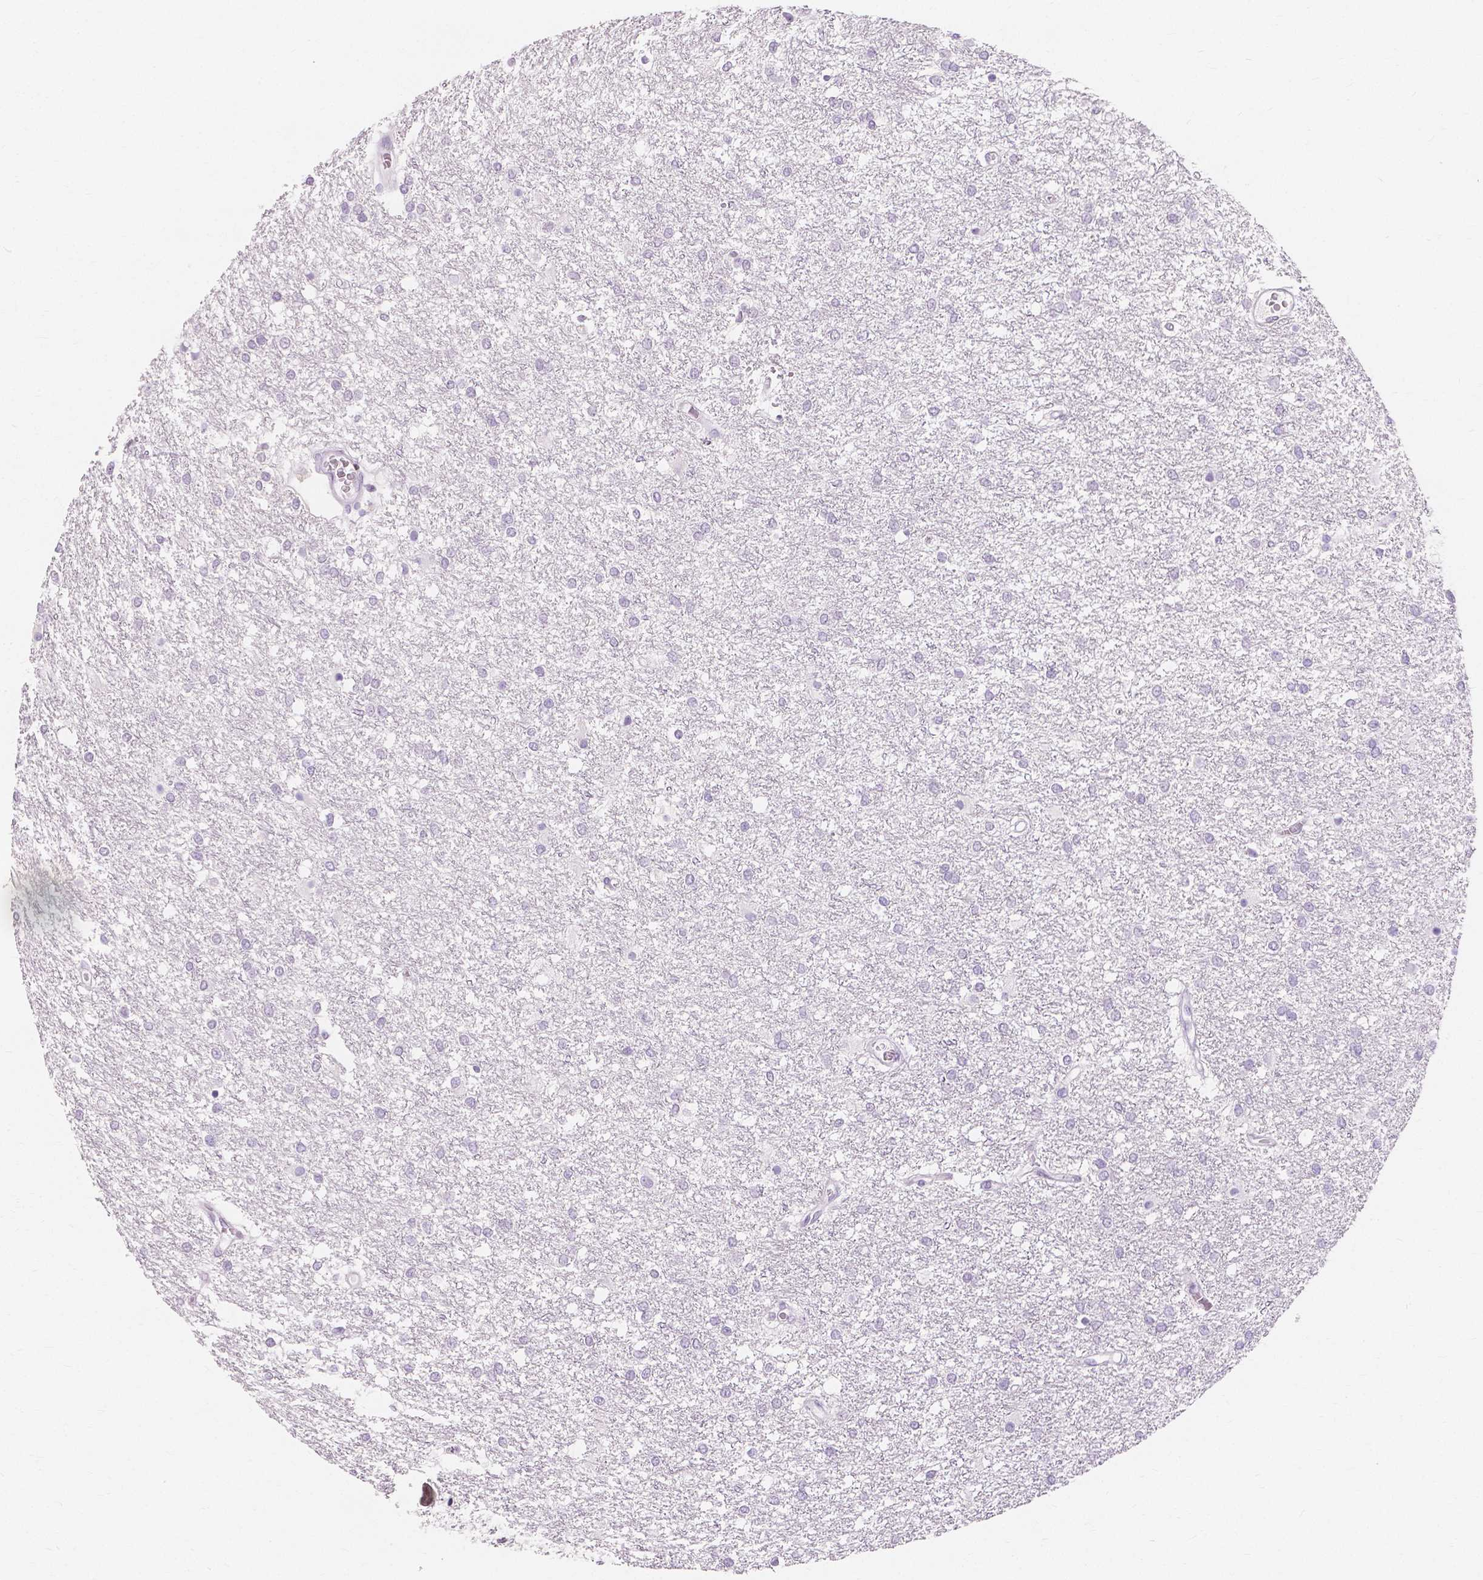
{"staining": {"intensity": "negative", "quantity": "none", "location": "none"}, "tissue": "glioma", "cell_type": "Tumor cells", "image_type": "cancer", "snomed": [{"axis": "morphology", "description": "Glioma, malignant, High grade"}, {"axis": "topography", "description": "Brain"}], "caption": "High power microscopy micrograph of an immunohistochemistry (IHC) micrograph of malignant high-grade glioma, revealing no significant expression in tumor cells.", "gene": "MUC12", "patient": {"sex": "female", "age": 61}}